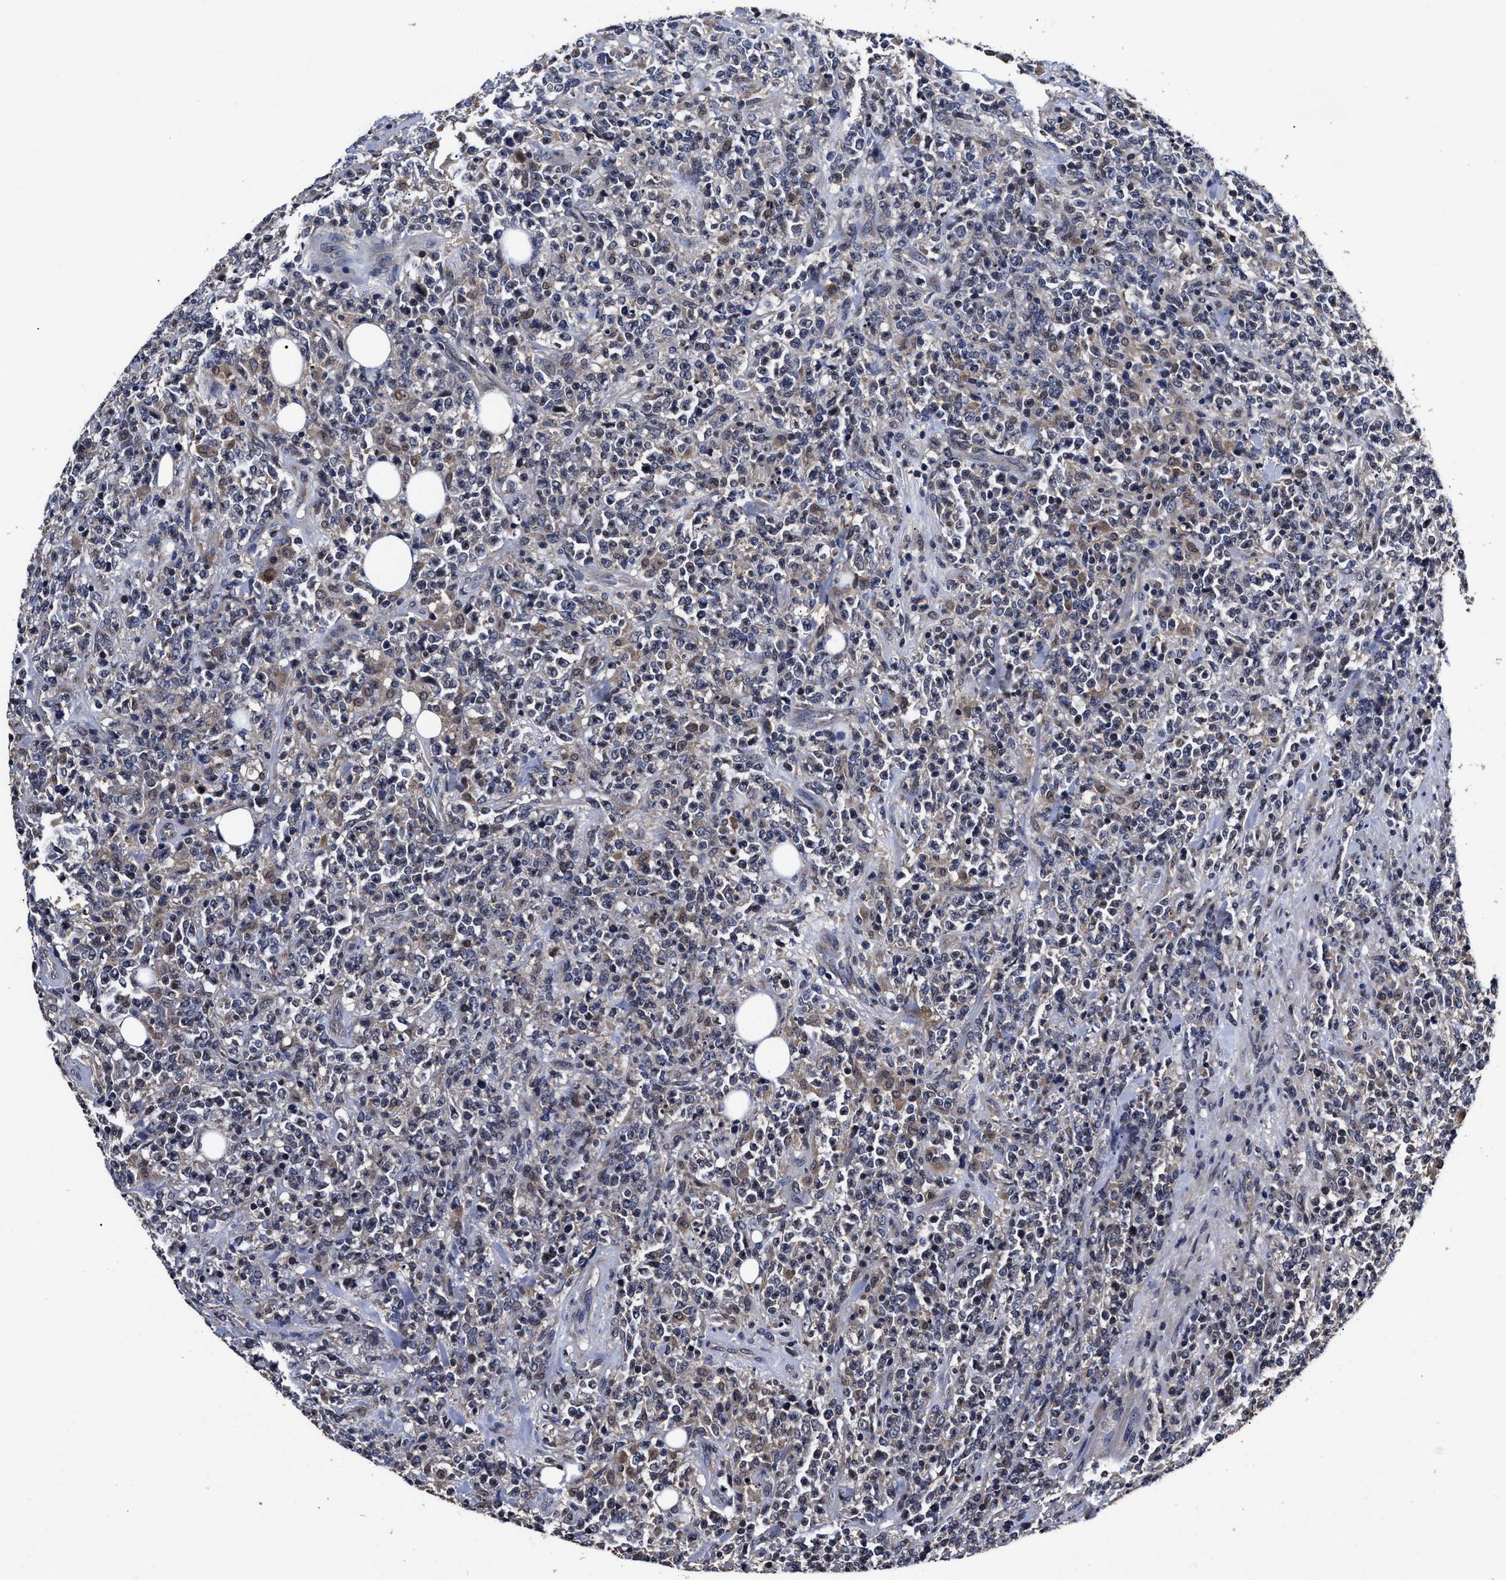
{"staining": {"intensity": "weak", "quantity": "<25%", "location": "cytoplasmic/membranous"}, "tissue": "lymphoma", "cell_type": "Tumor cells", "image_type": "cancer", "snomed": [{"axis": "morphology", "description": "Malignant lymphoma, non-Hodgkin's type, High grade"}, {"axis": "topography", "description": "Soft tissue"}], "caption": "Immunohistochemistry micrograph of human high-grade malignant lymphoma, non-Hodgkin's type stained for a protein (brown), which shows no positivity in tumor cells.", "gene": "SOCS5", "patient": {"sex": "male", "age": 18}}